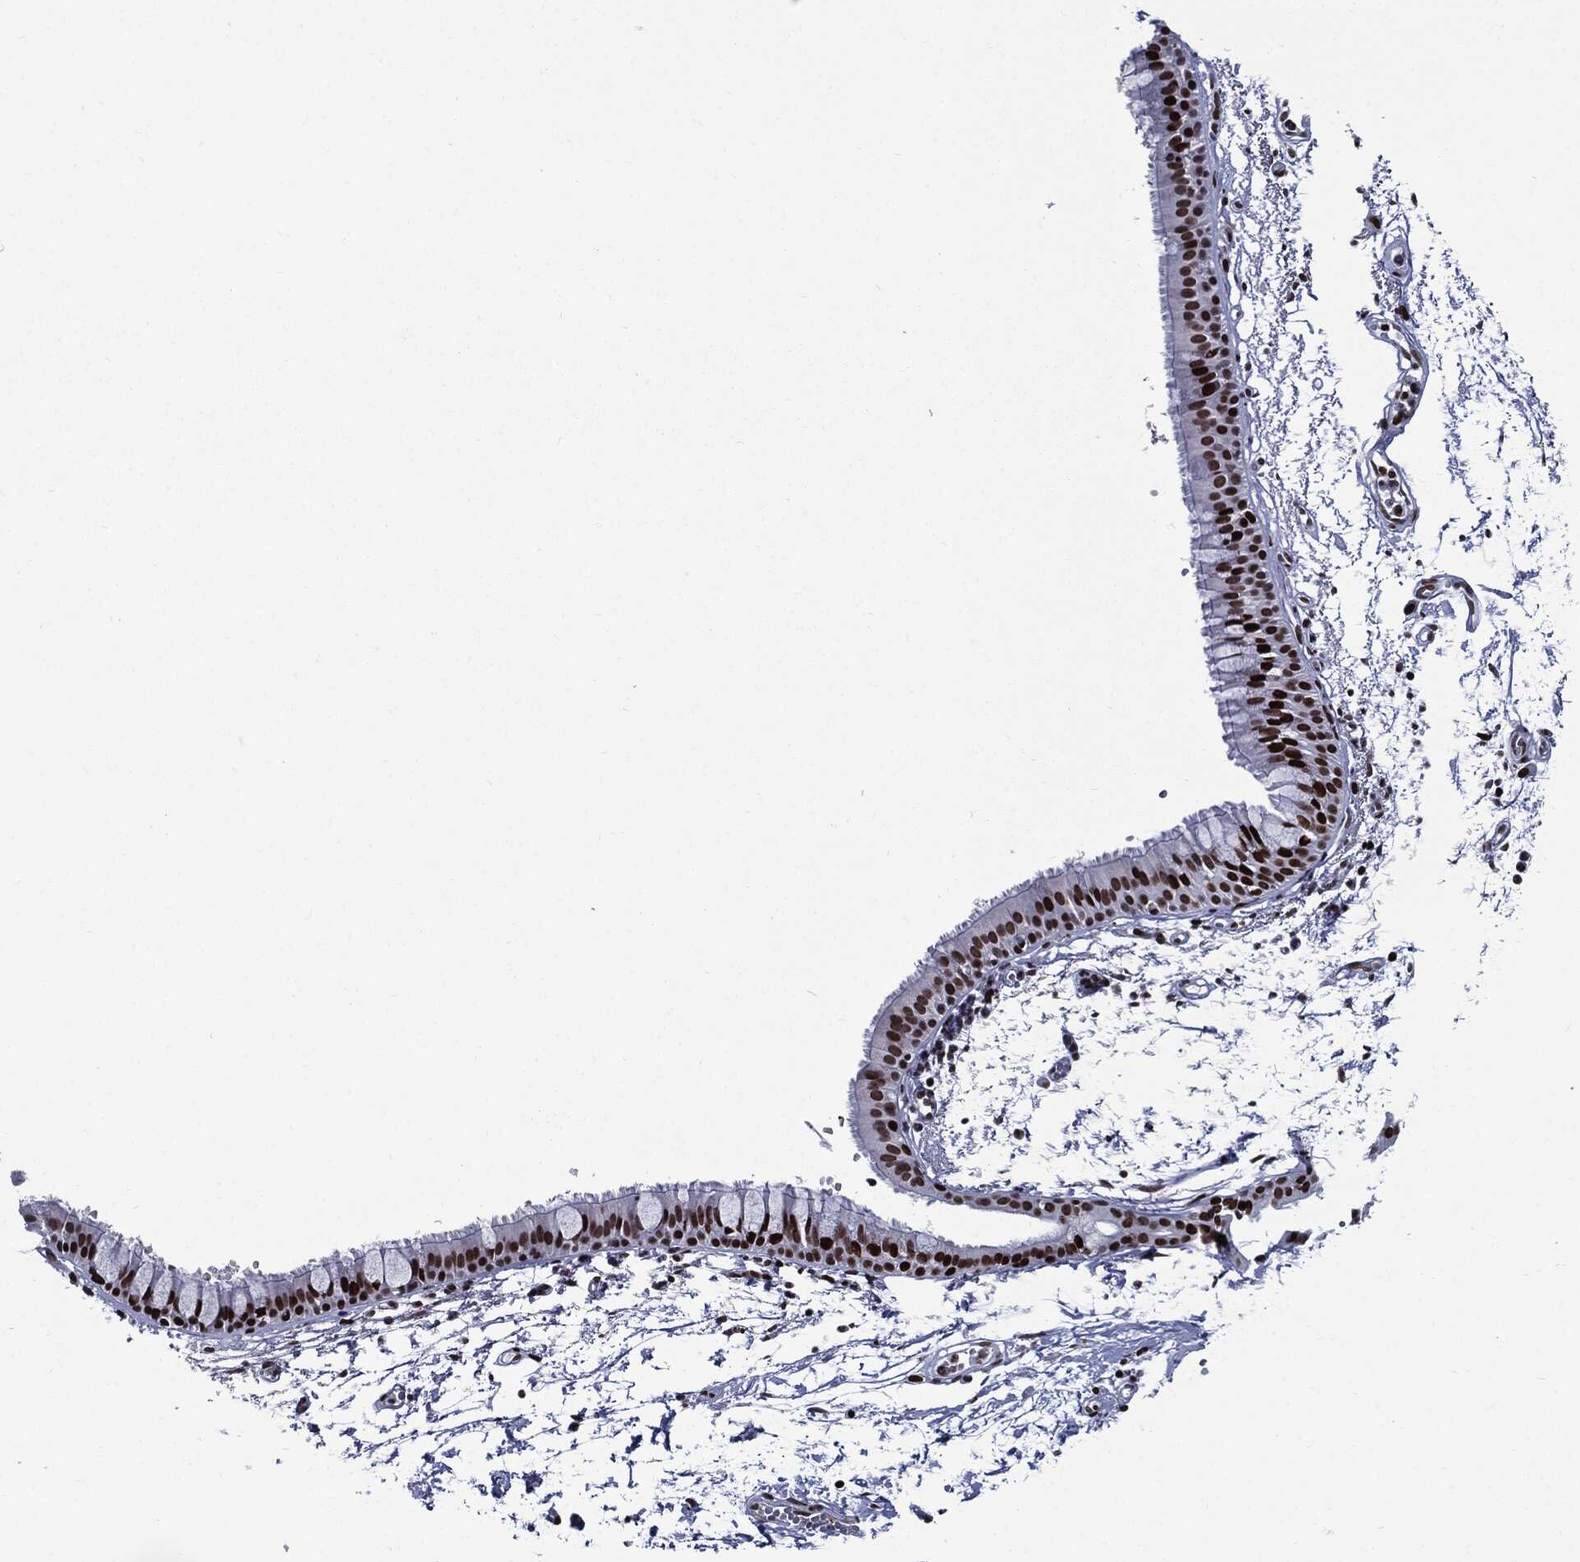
{"staining": {"intensity": "strong", "quantity": ">75%", "location": "nuclear"}, "tissue": "bronchus", "cell_type": "Respiratory epithelial cells", "image_type": "normal", "snomed": [{"axis": "morphology", "description": "Normal tissue, NOS"}, {"axis": "topography", "description": "Cartilage tissue"}, {"axis": "topography", "description": "Bronchus"}], "caption": "Immunohistochemistry photomicrograph of unremarkable bronchus: bronchus stained using immunohistochemistry (IHC) reveals high levels of strong protein expression localized specifically in the nuclear of respiratory epithelial cells, appearing as a nuclear brown color.", "gene": "ZFP91", "patient": {"sex": "male", "age": 66}}